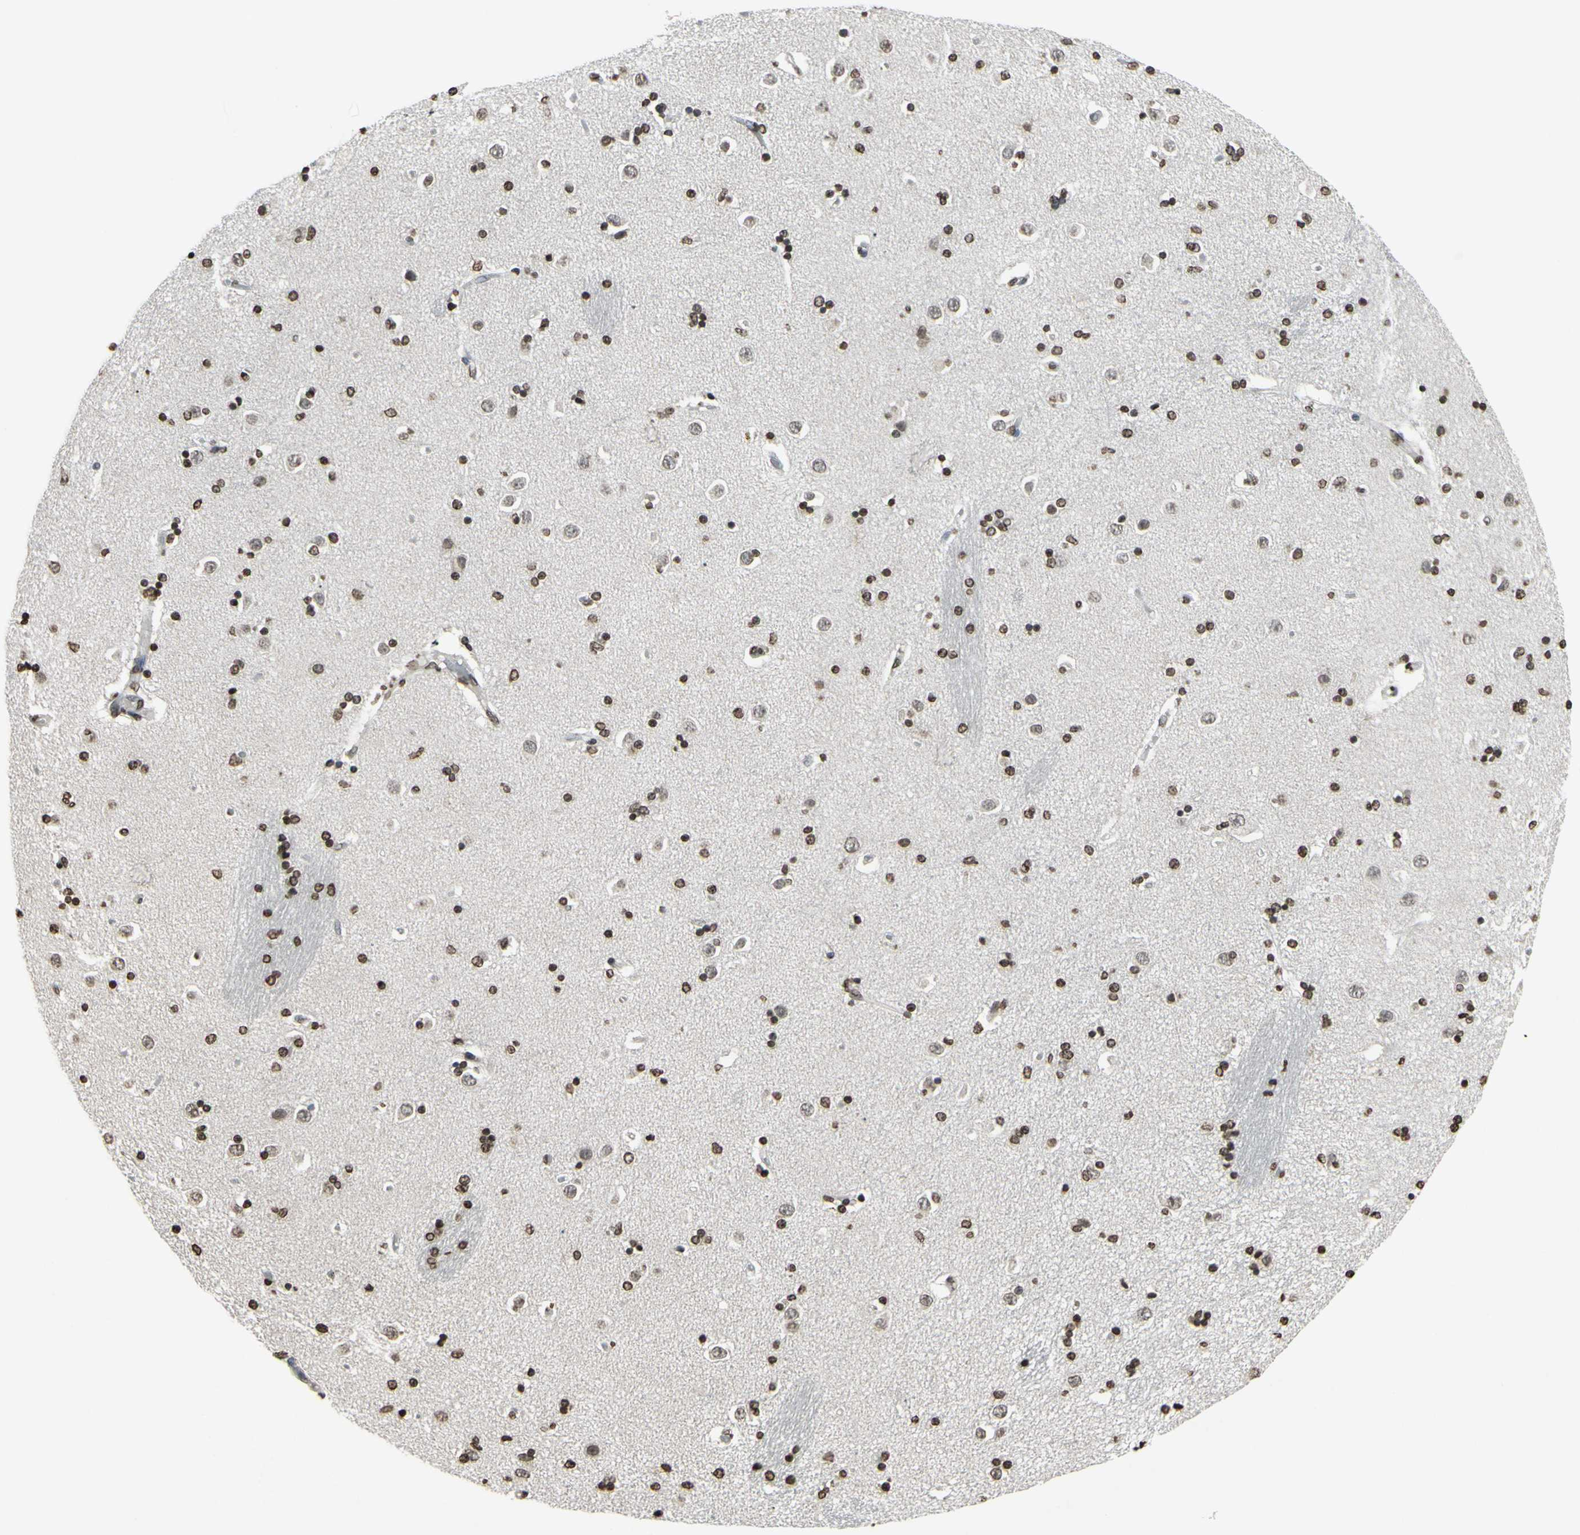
{"staining": {"intensity": "moderate", "quantity": "25%-75%", "location": "nuclear"}, "tissue": "caudate", "cell_type": "Glial cells", "image_type": "normal", "snomed": [{"axis": "morphology", "description": "Normal tissue, NOS"}, {"axis": "topography", "description": "Lateral ventricle wall"}], "caption": "Glial cells reveal medium levels of moderate nuclear positivity in about 25%-75% of cells in normal caudate.", "gene": "CD79B", "patient": {"sex": "female", "age": 54}}